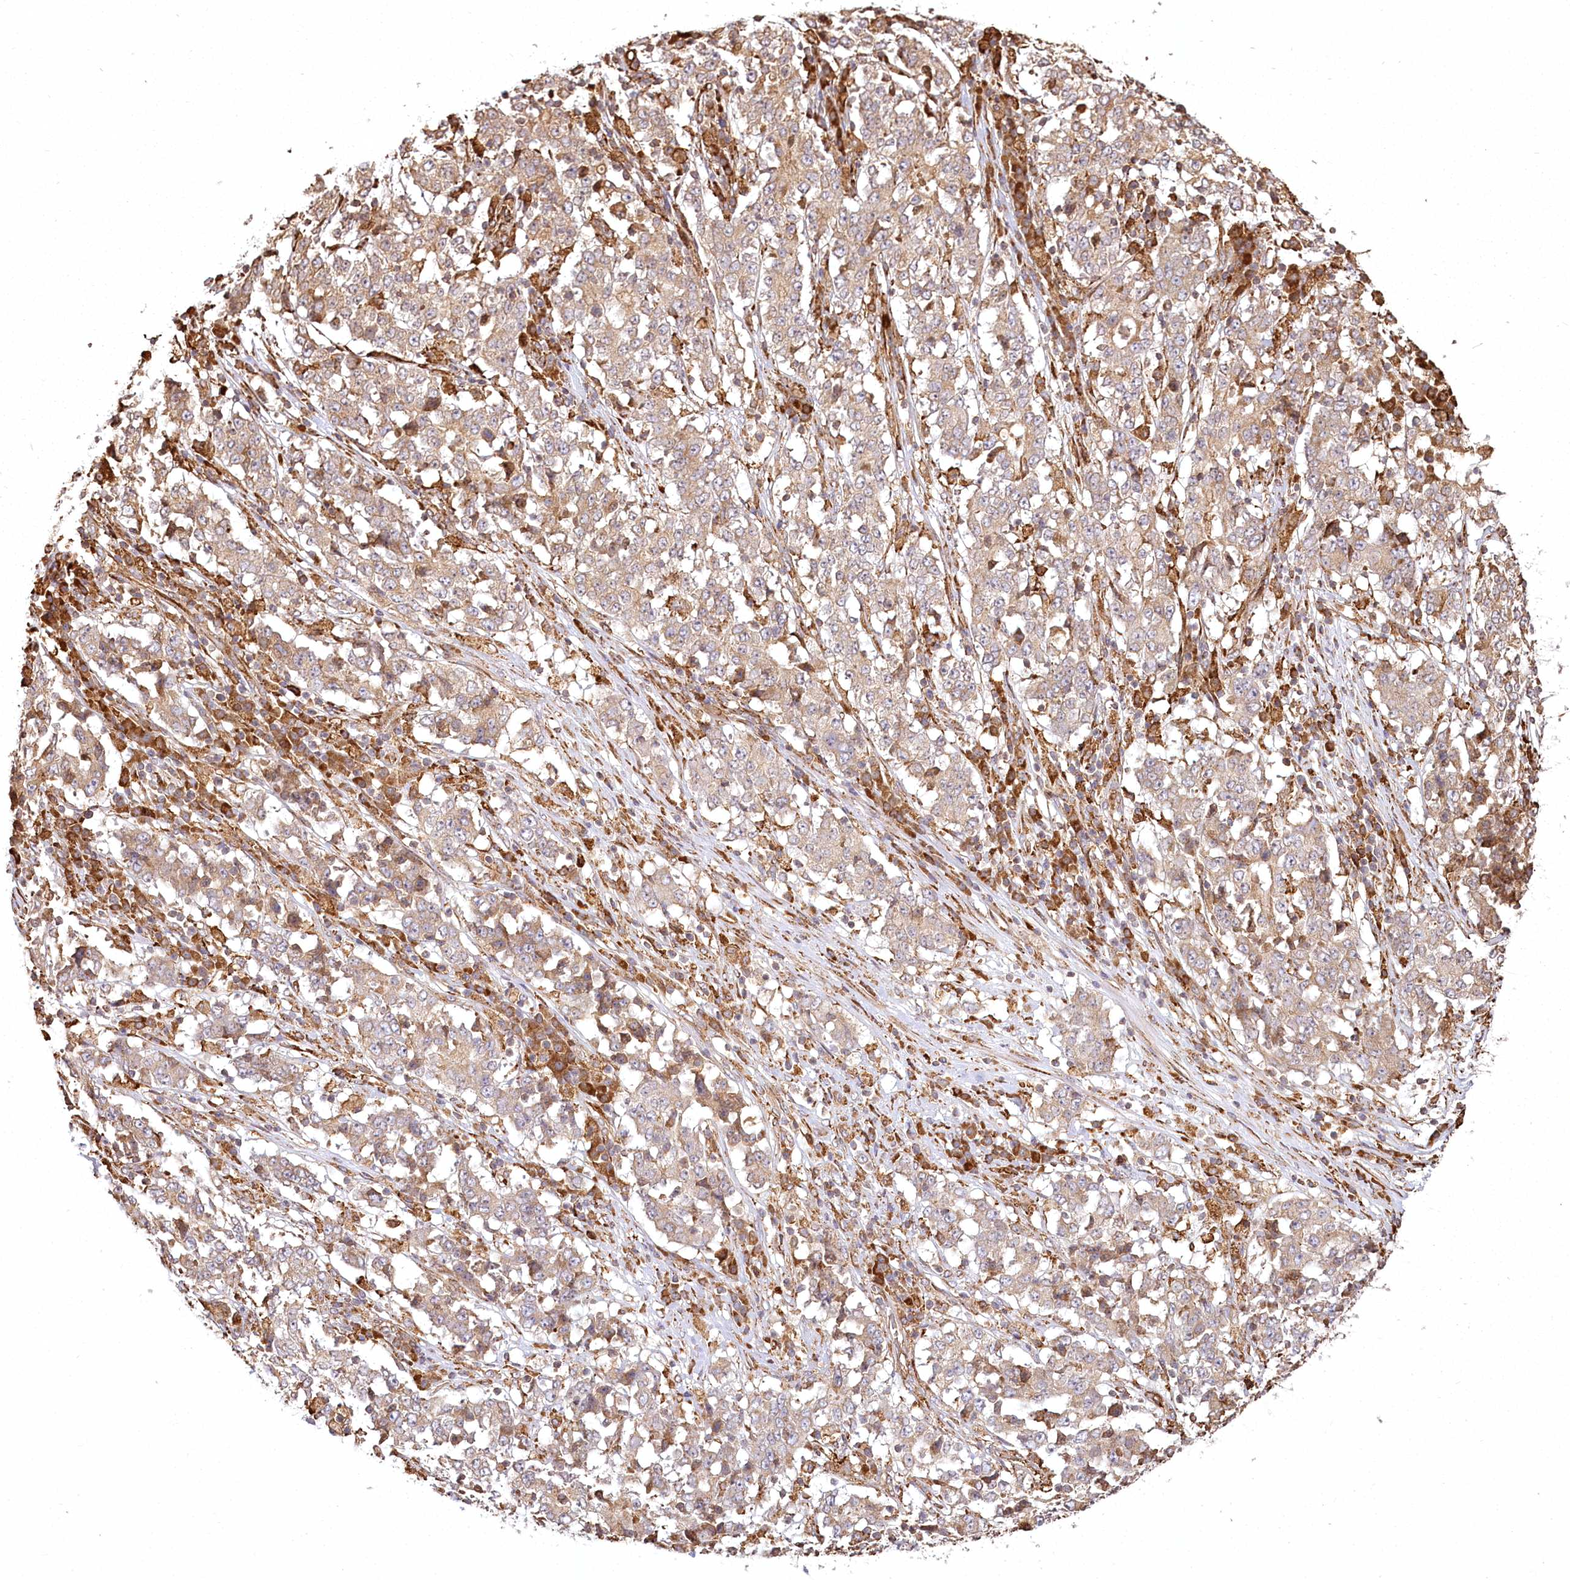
{"staining": {"intensity": "weak", "quantity": ">75%", "location": "cytoplasmic/membranous"}, "tissue": "stomach cancer", "cell_type": "Tumor cells", "image_type": "cancer", "snomed": [{"axis": "morphology", "description": "Adenocarcinoma, NOS"}, {"axis": "topography", "description": "Stomach"}], "caption": "This is an image of immunohistochemistry staining of stomach cancer, which shows weak expression in the cytoplasmic/membranous of tumor cells.", "gene": "FAM13A", "patient": {"sex": "male", "age": 59}}